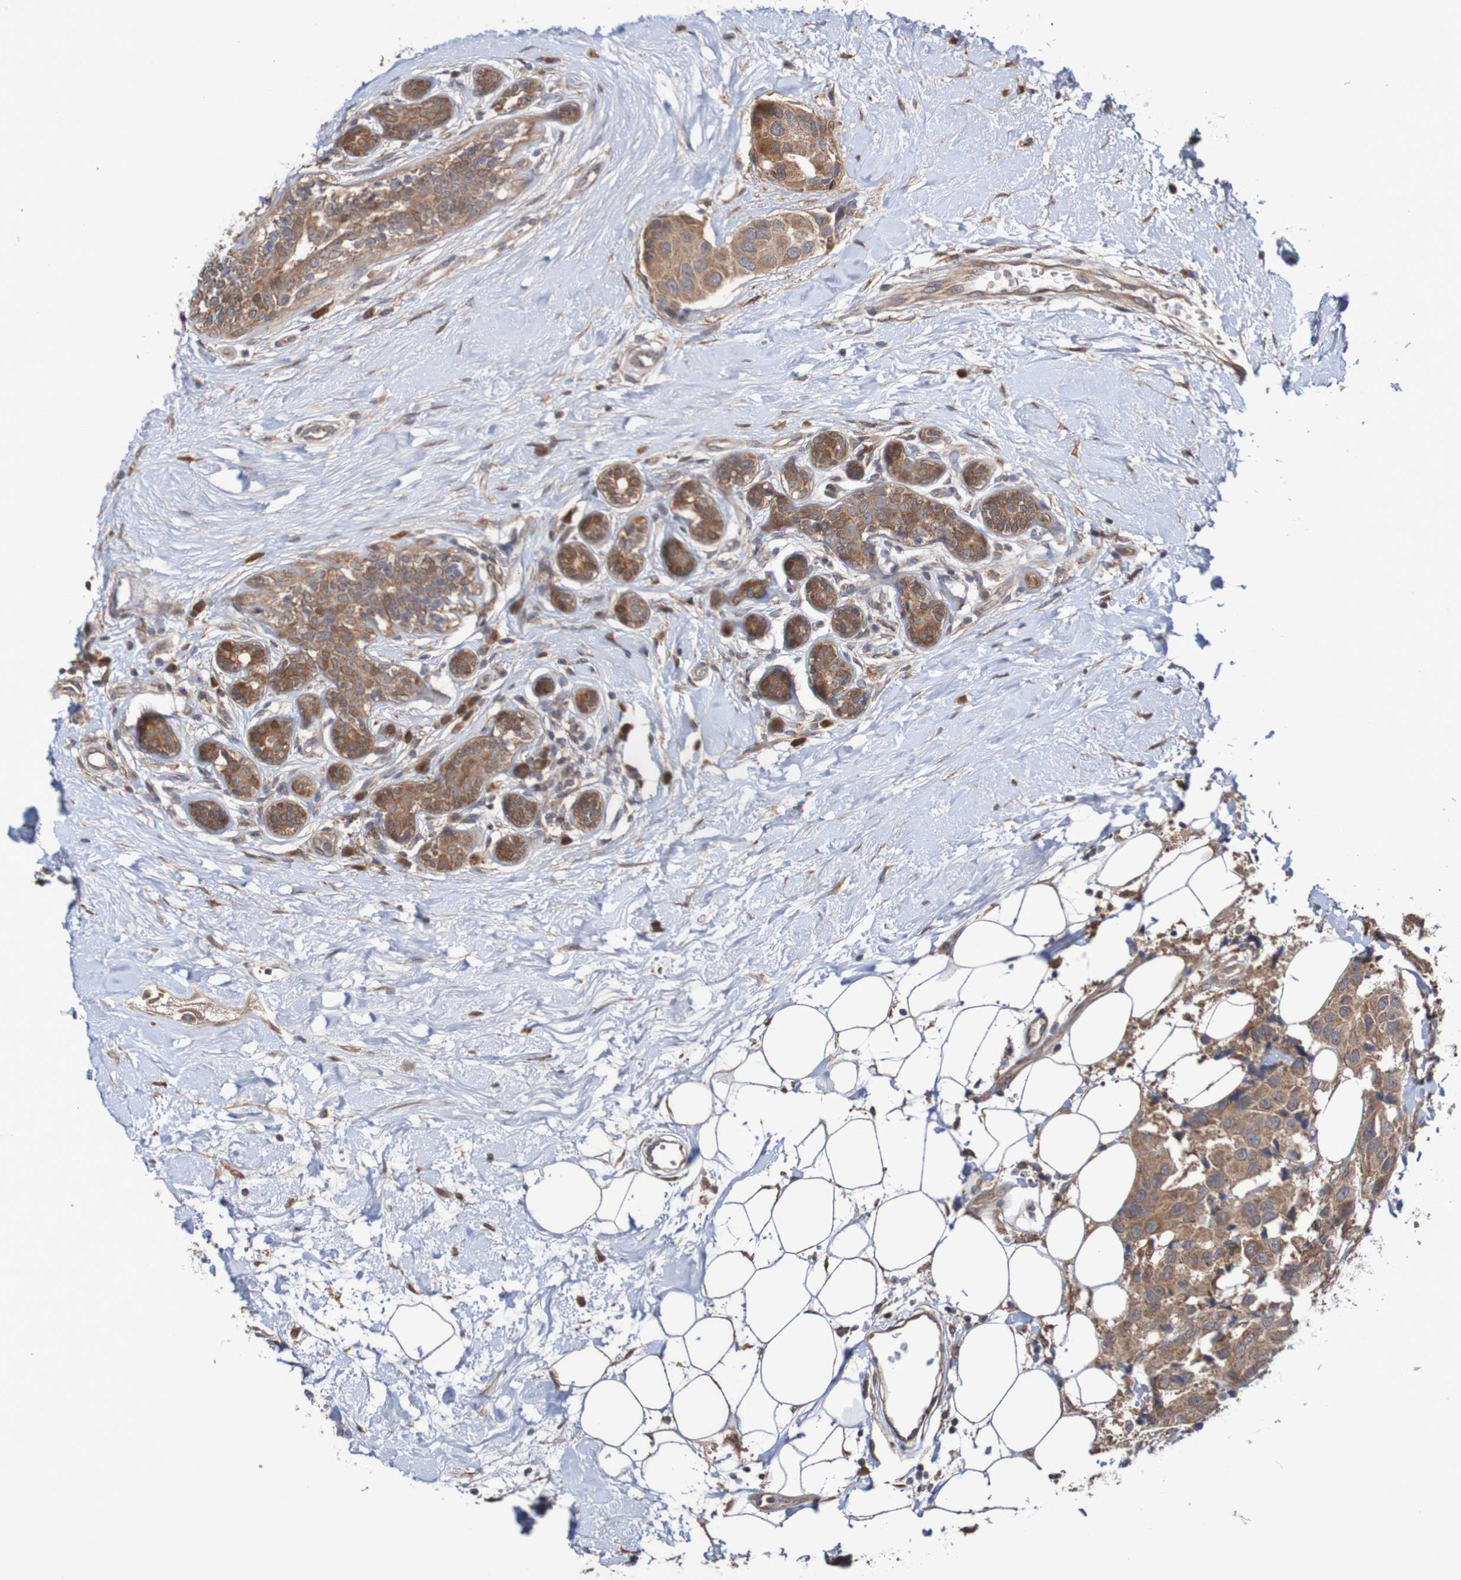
{"staining": {"intensity": "moderate", "quantity": ">75%", "location": "cytoplasmic/membranous"}, "tissue": "breast cancer", "cell_type": "Tumor cells", "image_type": "cancer", "snomed": [{"axis": "morphology", "description": "Normal tissue, NOS"}, {"axis": "morphology", "description": "Duct carcinoma"}, {"axis": "topography", "description": "Breast"}], "caption": "IHC micrograph of neoplastic tissue: human infiltrating ductal carcinoma (breast) stained using IHC exhibits medium levels of moderate protein expression localized specifically in the cytoplasmic/membranous of tumor cells, appearing as a cytoplasmic/membranous brown color.", "gene": "PHPT1", "patient": {"sex": "female", "age": 39}}